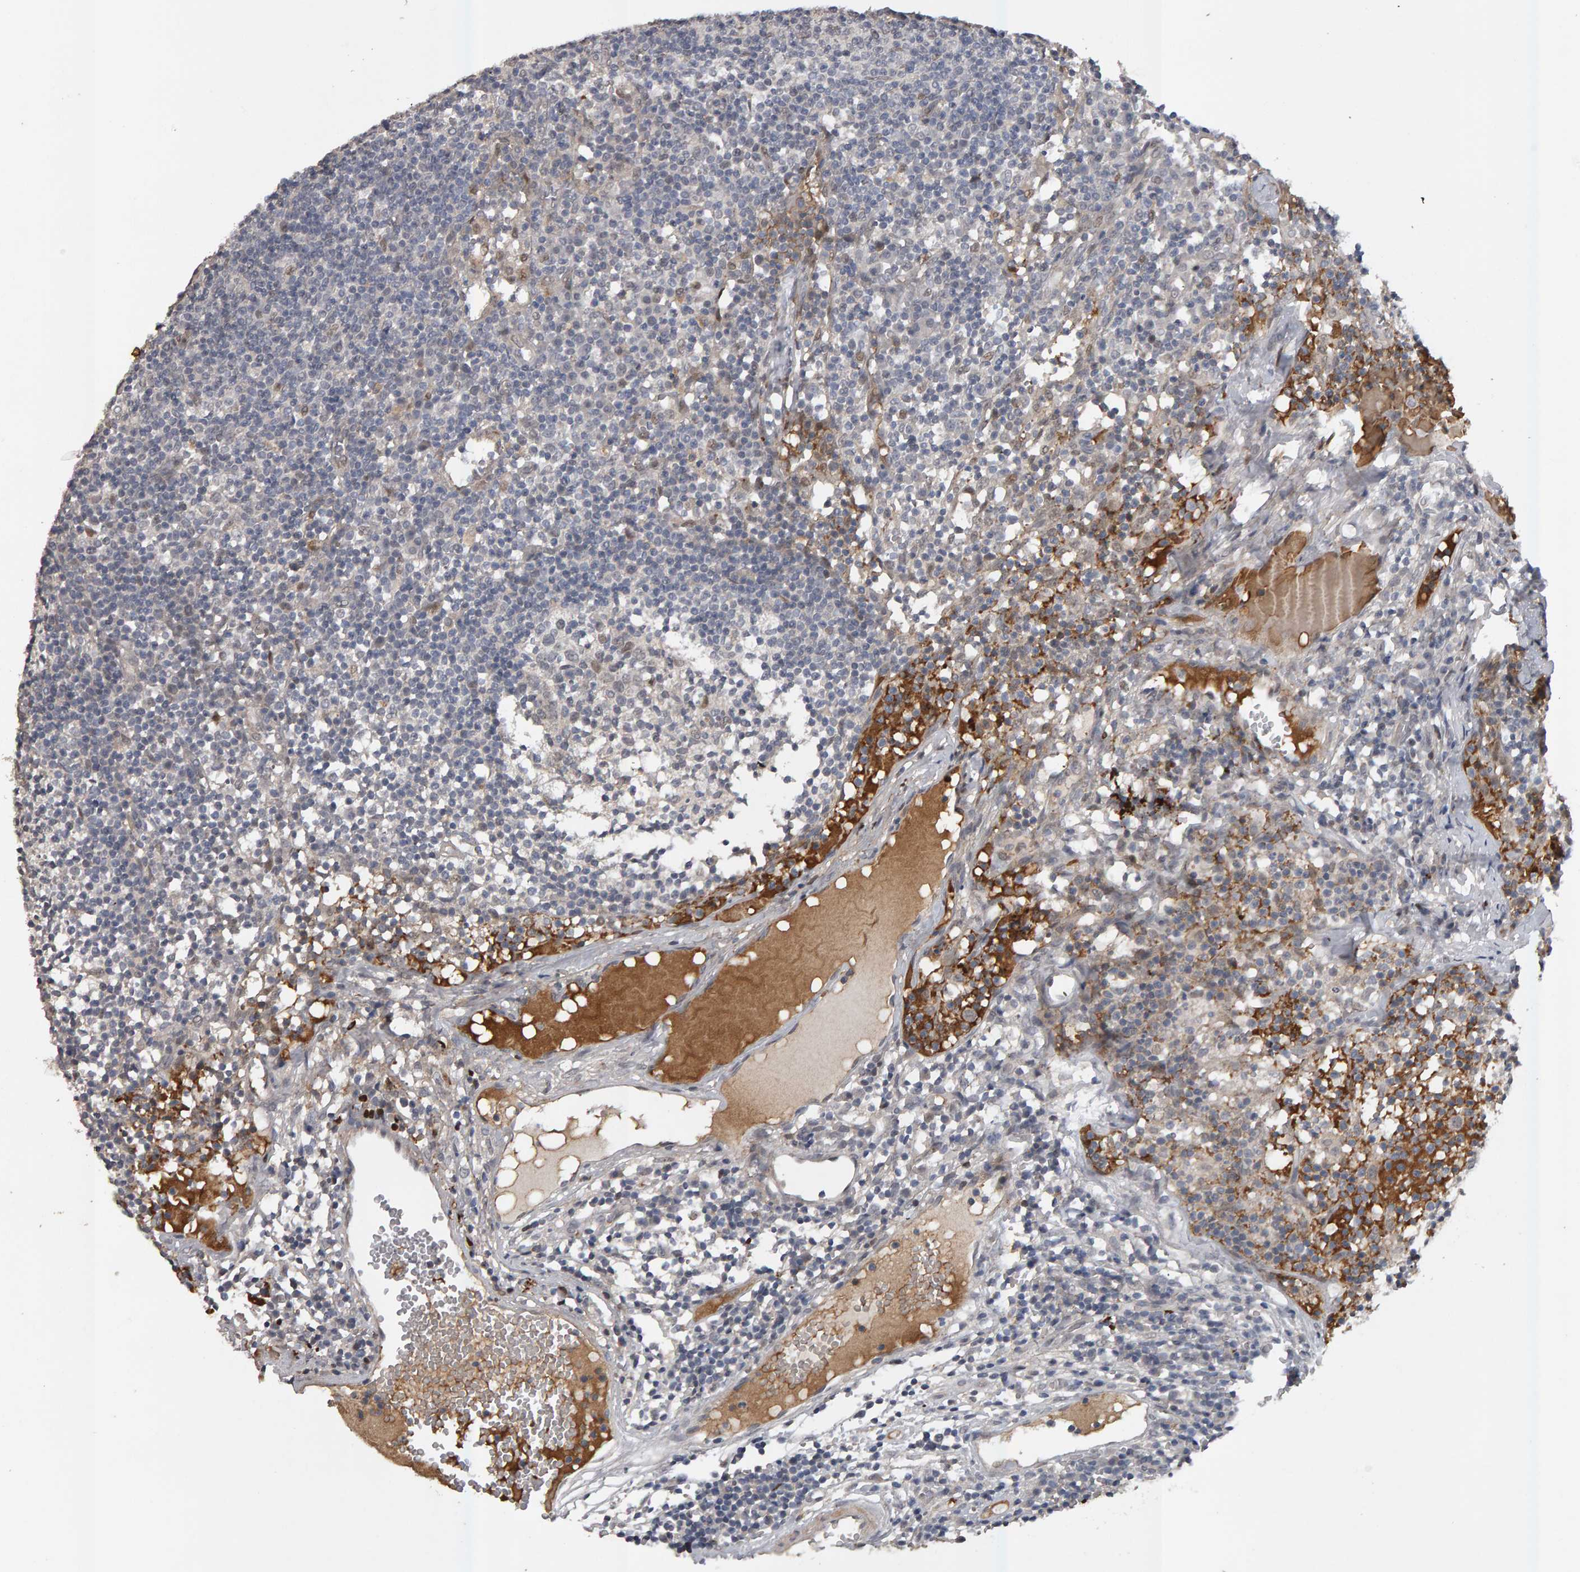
{"staining": {"intensity": "weak", "quantity": ">75%", "location": "cytoplasmic/membranous,nuclear"}, "tissue": "lymph node", "cell_type": "Germinal center cells", "image_type": "normal", "snomed": [{"axis": "morphology", "description": "Normal tissue, NOS"}, {"axis": "morphology", "description": "Inflammation, NOS"}, {"axis": "topography", "description": "Lymph node"}], "caption": "Normal lymph node displays weak cytoplasmic/membranous,nuclear positivity in about >75% of germinal center cells, visualized by immunohistochemistry. The staining is performed using DAB brown chromogen to label protein expression. The nuclei are counter-stained blue using hematoxylin.", "gene": "IPO8", "patient": {"sex": "male", "age": 55}}